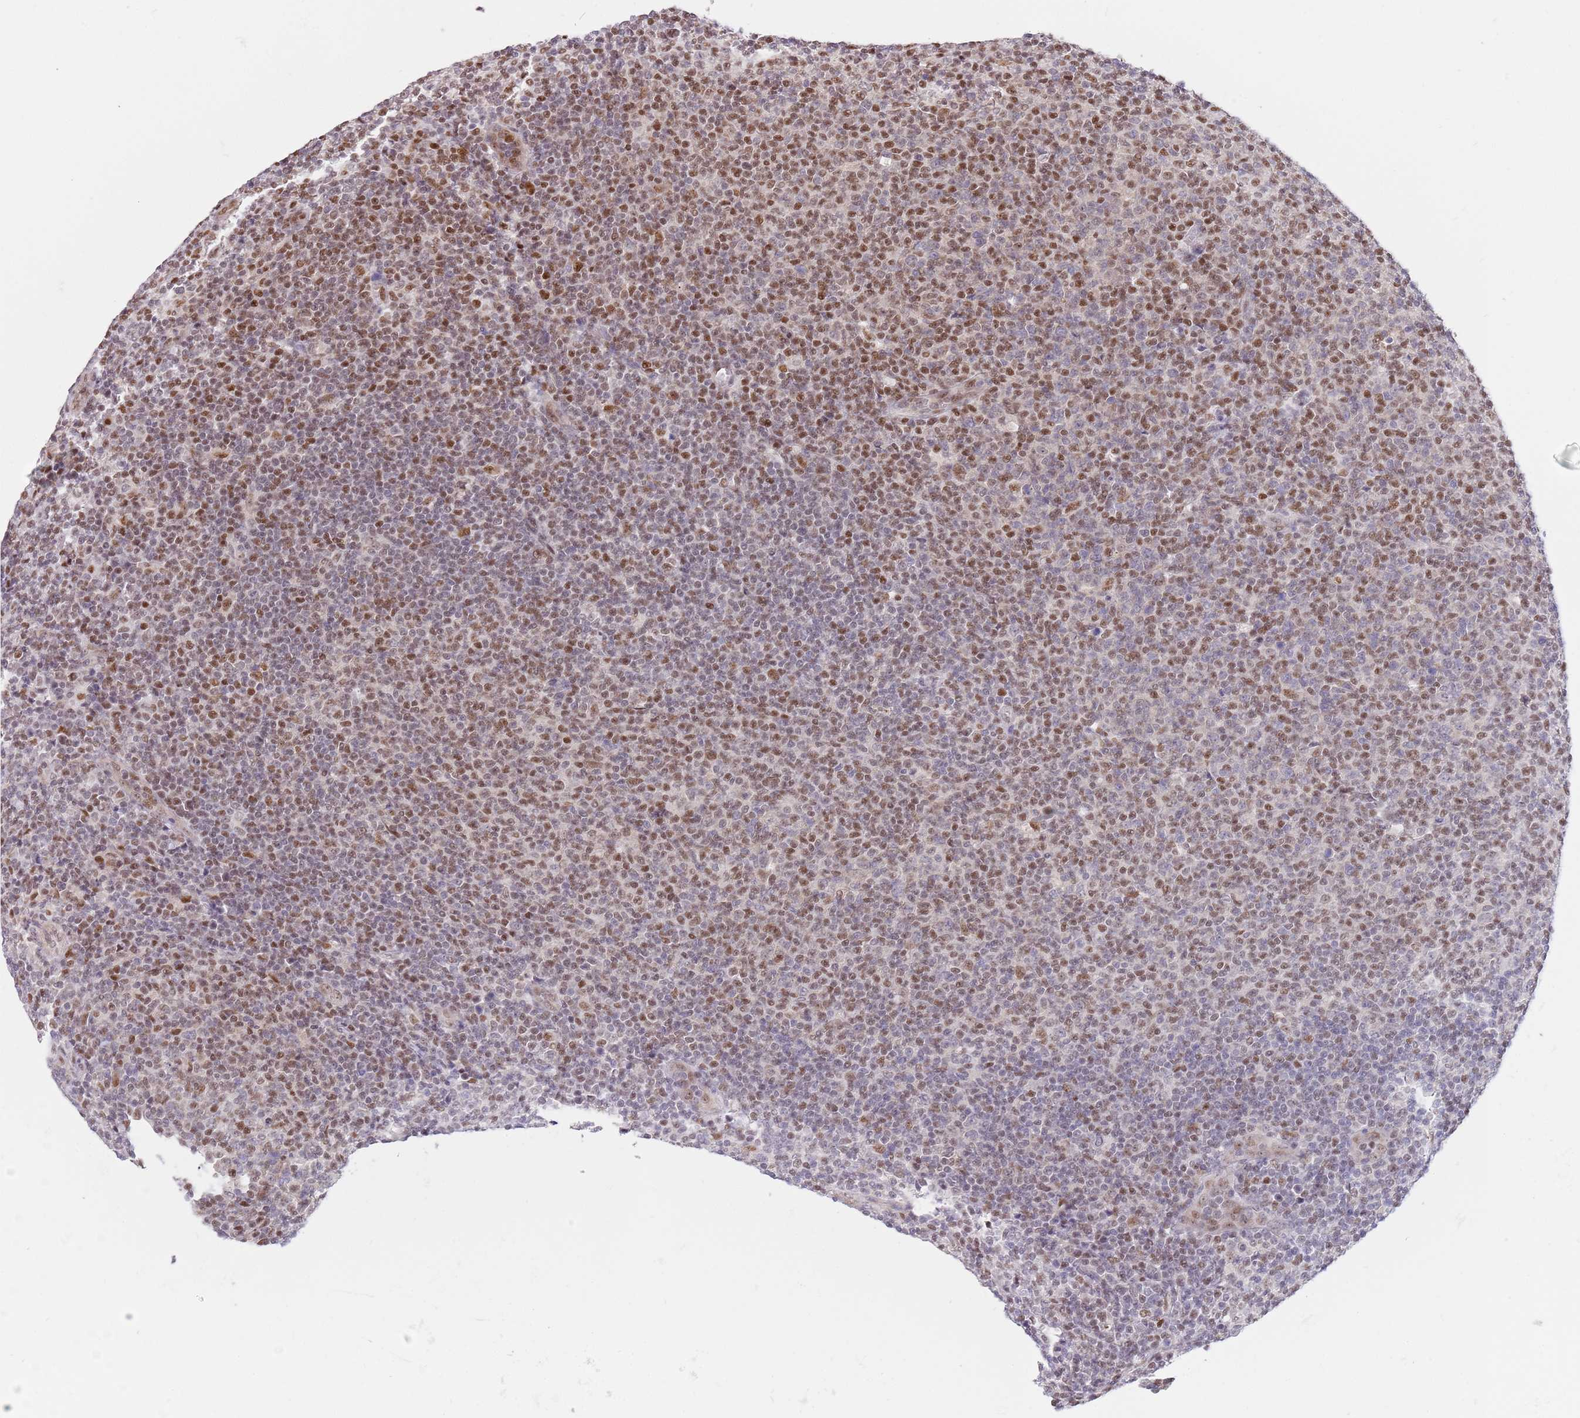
{"staining": {"intensity": "moderate", "quantity": "25%-75%", "location": "nuclear"}, "tissue": "lymphoma", "cell_type": "Tumor cells", "image_type": "cancer", "snomed": [{"axis": "morphology", "description": "Malignant lymphoma, non-Hodgkin's type, Low grade"}, {"axis": "topography", "description": "Lymph node"}], "caption": "Immunohistochemistry (IHC) (DAB (3,3'-diaminobenzidine)) staining of low-grade malignant lymphoma, non-Hodgkin's type exhibits moderate nuclear protein positivity in approximately 25%-75% of tumor cells.", "gene": "RFK", "patient": {"sex": "male", "age": 66}}